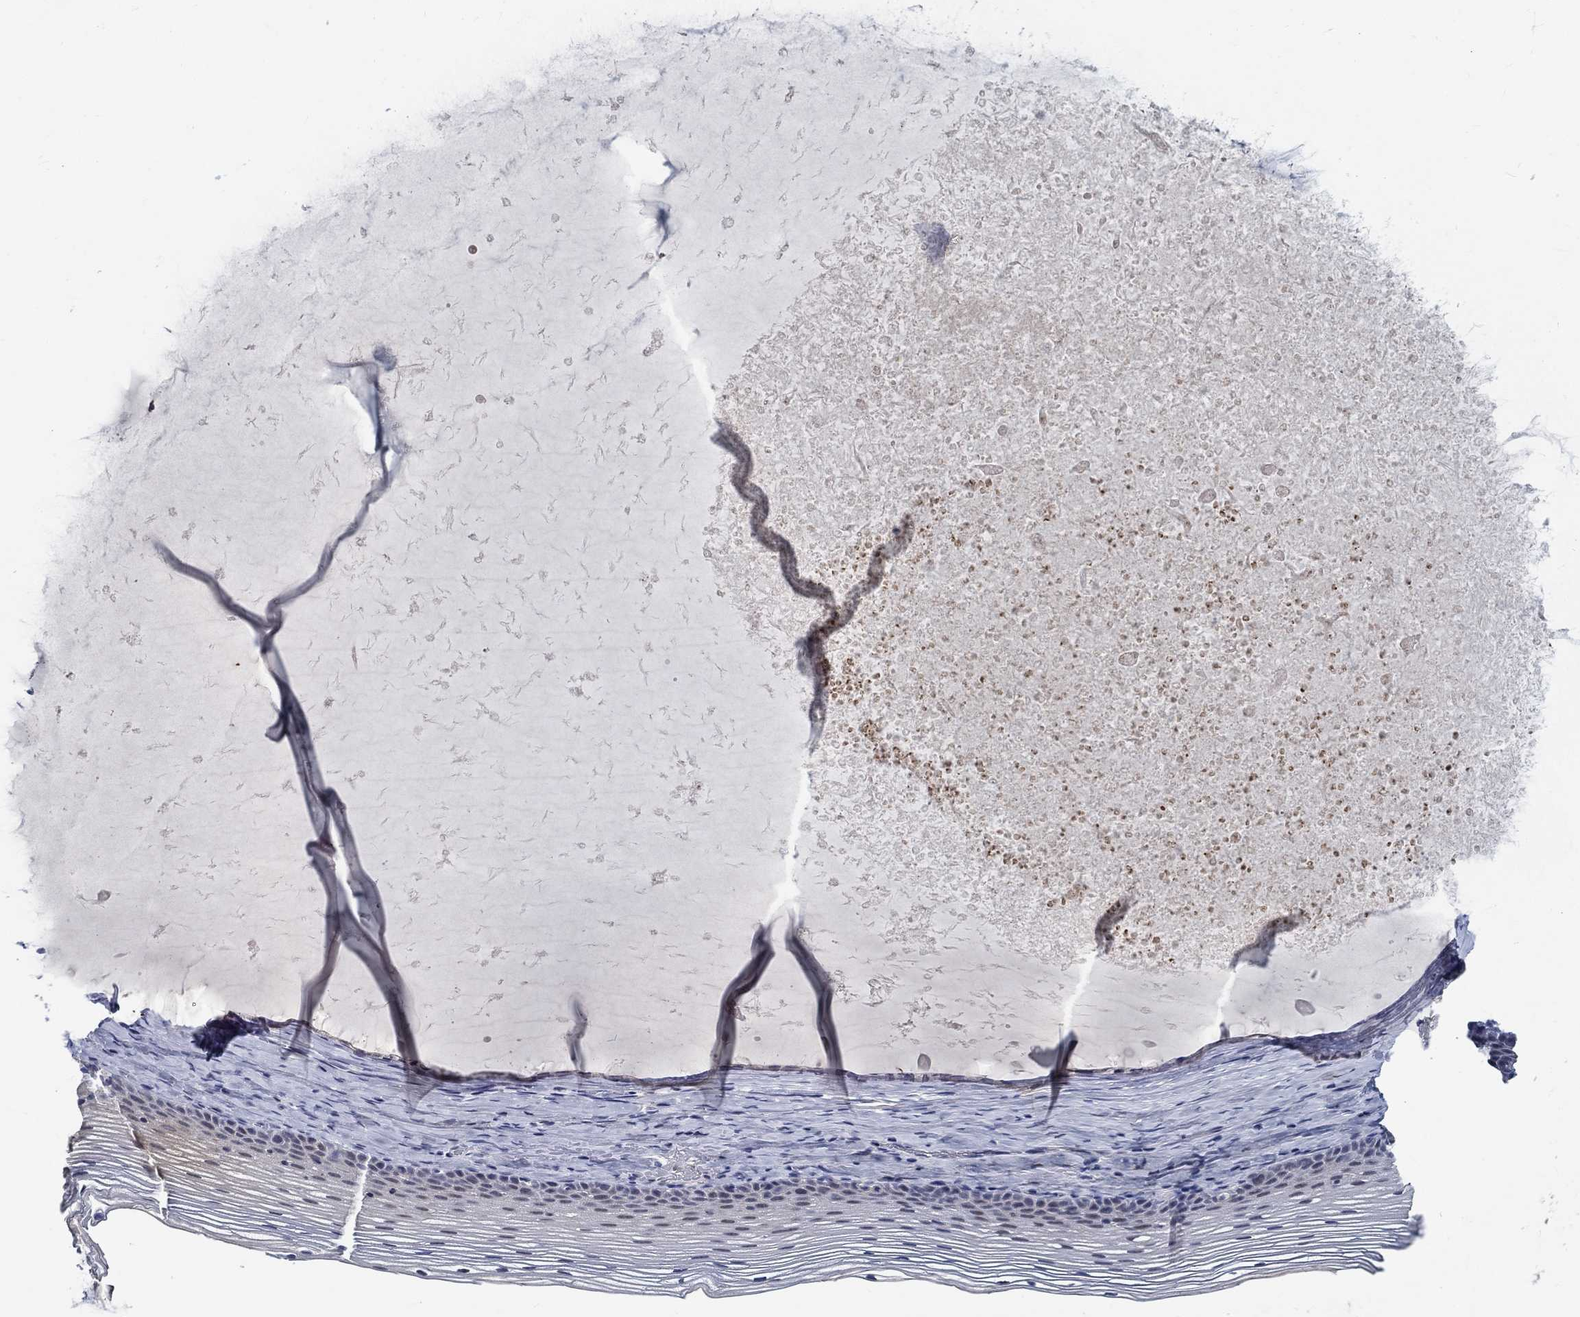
{"staining": {"intensity": "negative", "quantity": "none", "location": "none"}, "tissue": "cervix", "cell_type": "Glandular cells", "image_type": "normal", "snomed": [{"axis": "morphology", "description": "Normal tissue, NOS"}, {"axis": "topography", "description": "Cervix"}], "caption": "Immunohistochemical staining of normal human cervix exhibits no significant expression in glandular cells. (Stains: DAB immunohistochemistry with hematoxylin counter stain, Microscopy: brightfield microscopy at high magnification).", "gene": "MYBPC1", "patient": {"sex": "female", "age": 39}}